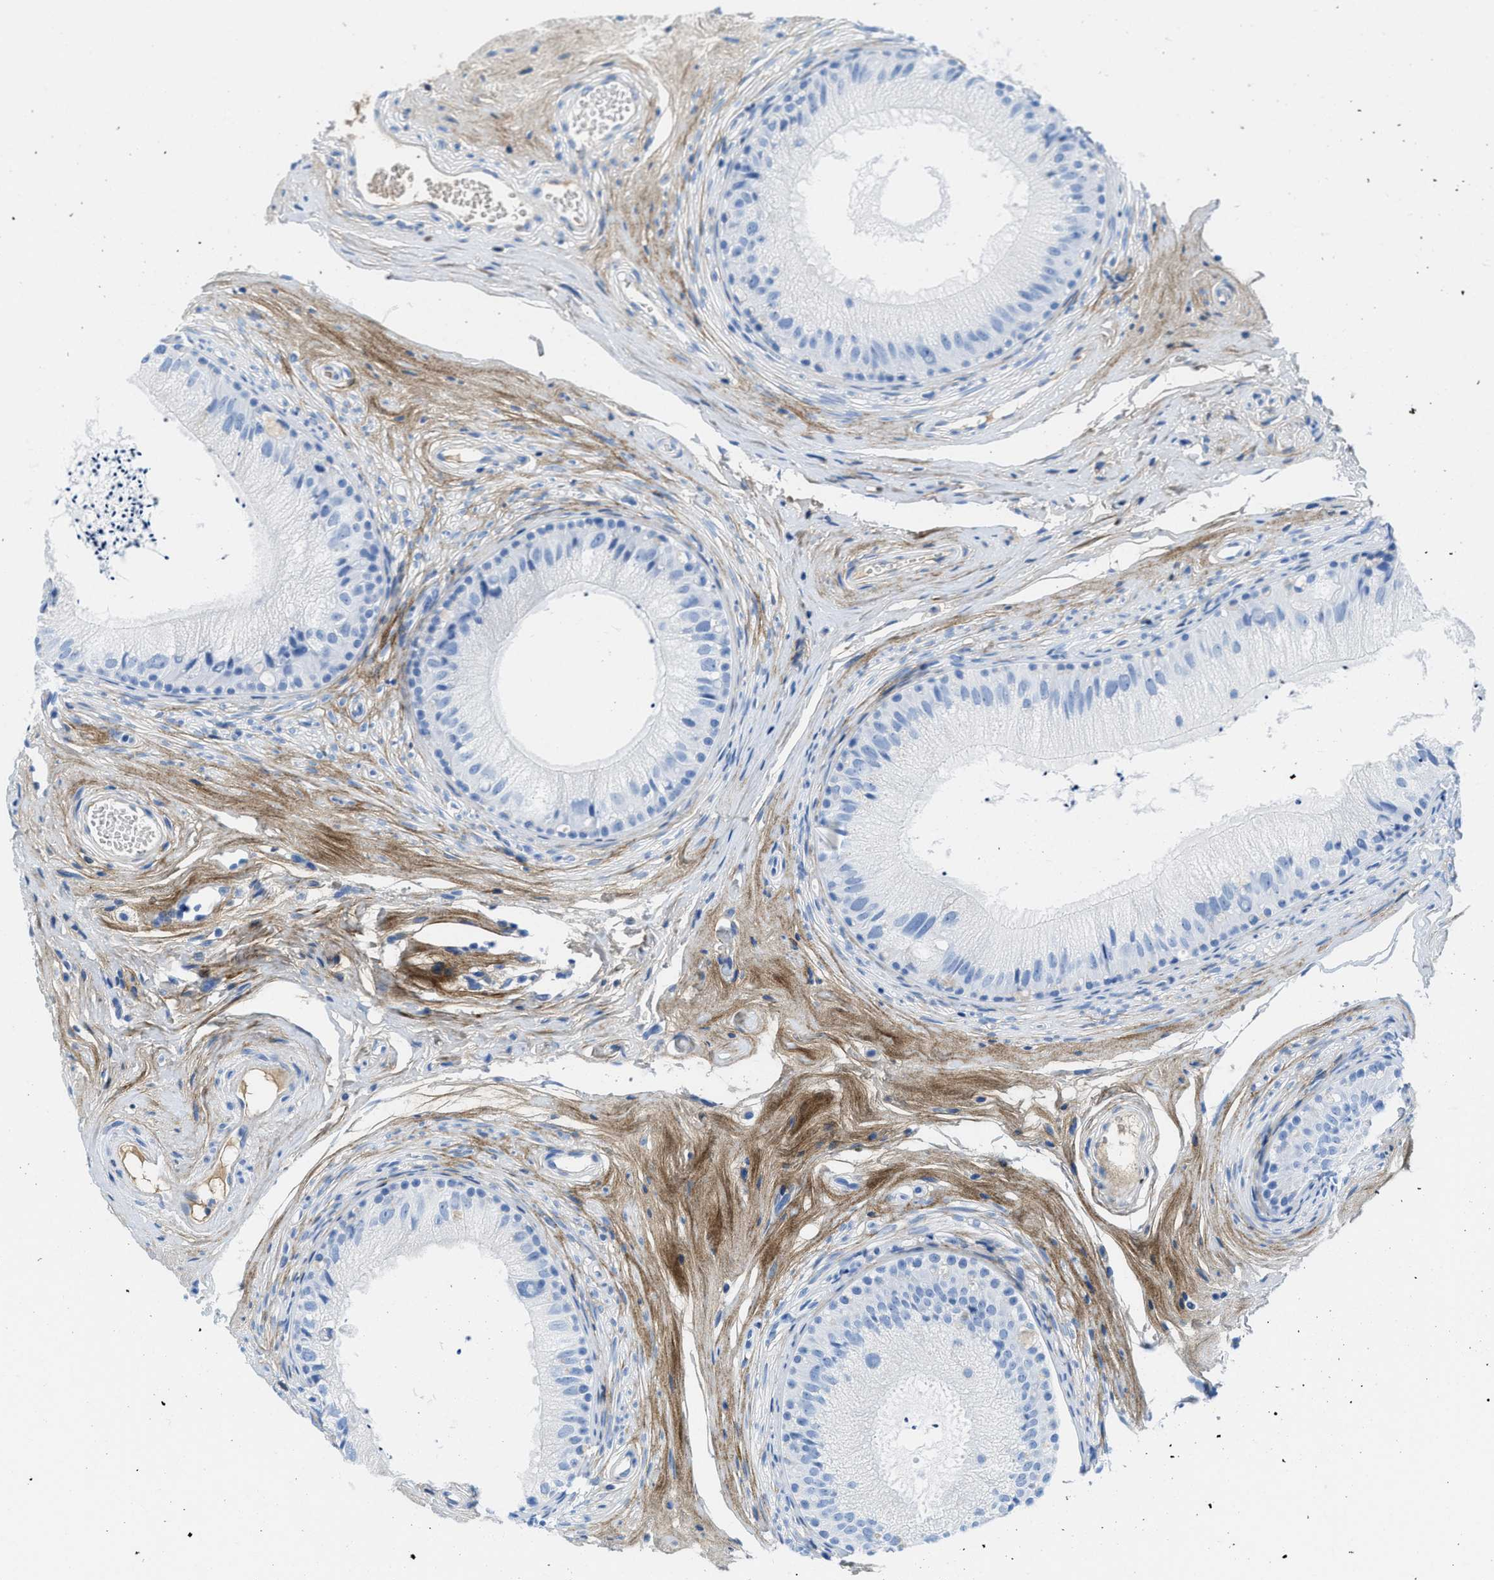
{"staining": {"intensity": "negative", "quantity": "none", "location": "none"}, "tissue": "epididymis", "cell_type": "Glandular cells", "image_type": "normal", "snomed": [{"axis": "morphology", "description": "Normal tissue, NOS"}, {"axis": "topography", "description": "Epididymis"}], "caption": "Immunohistochemistry image of benign epididymis: human epididymis stained with DAB demonstrates no significant protein expression in glandular cells. (DAB IHC with hematoxylin counter stain).", "gene": "COL3A1", "patient": {"sex": "male", "age": 56}}